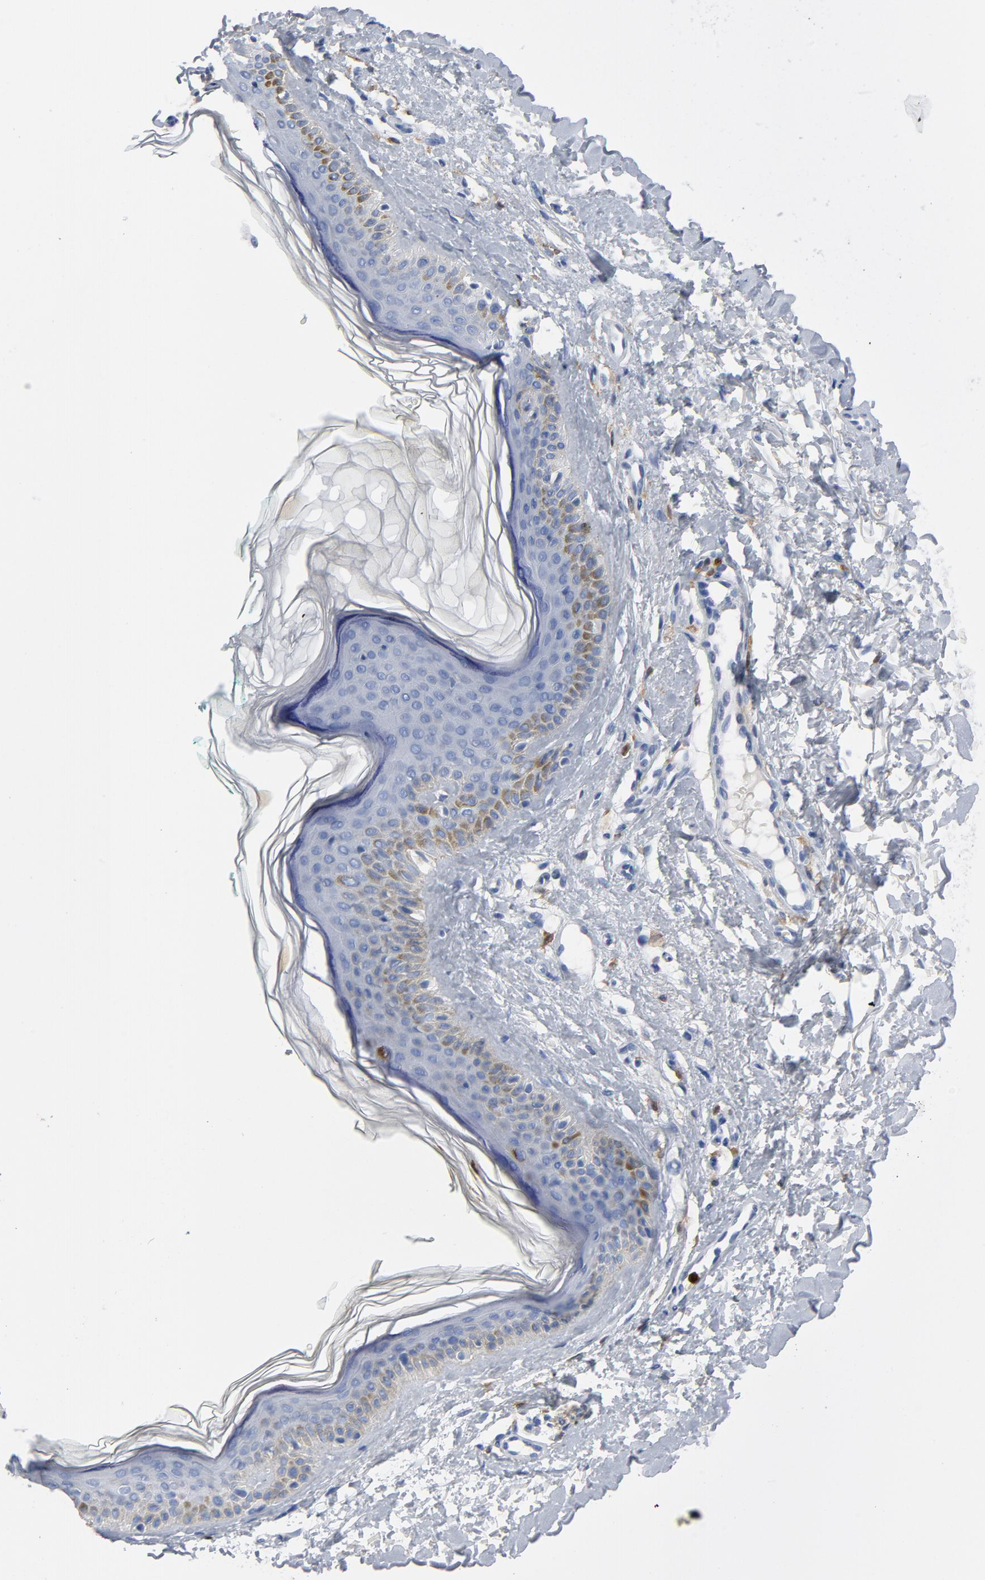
{"staining": {"intensity": "negative", "quantity": "none", "location": "none"}, "tissue": "skin", "cell_type": "Fibroblasts", "image_type": "normal", "snomed": [{"axis": "morphology", "description": "Normal tissue, NOS"}, {"axis": "topography", "description": "Skin"}], "caption": "Immunohistochemistry (IHC) image of unremarkable human skin stained for a protein (brown), which reveals no expression in fibroblasts. (Immunohistochemistry (IHC), brightfield microscopy, high magnification).", "gene": "NCF1", "patient": {"sex": "male", "age": 71}}